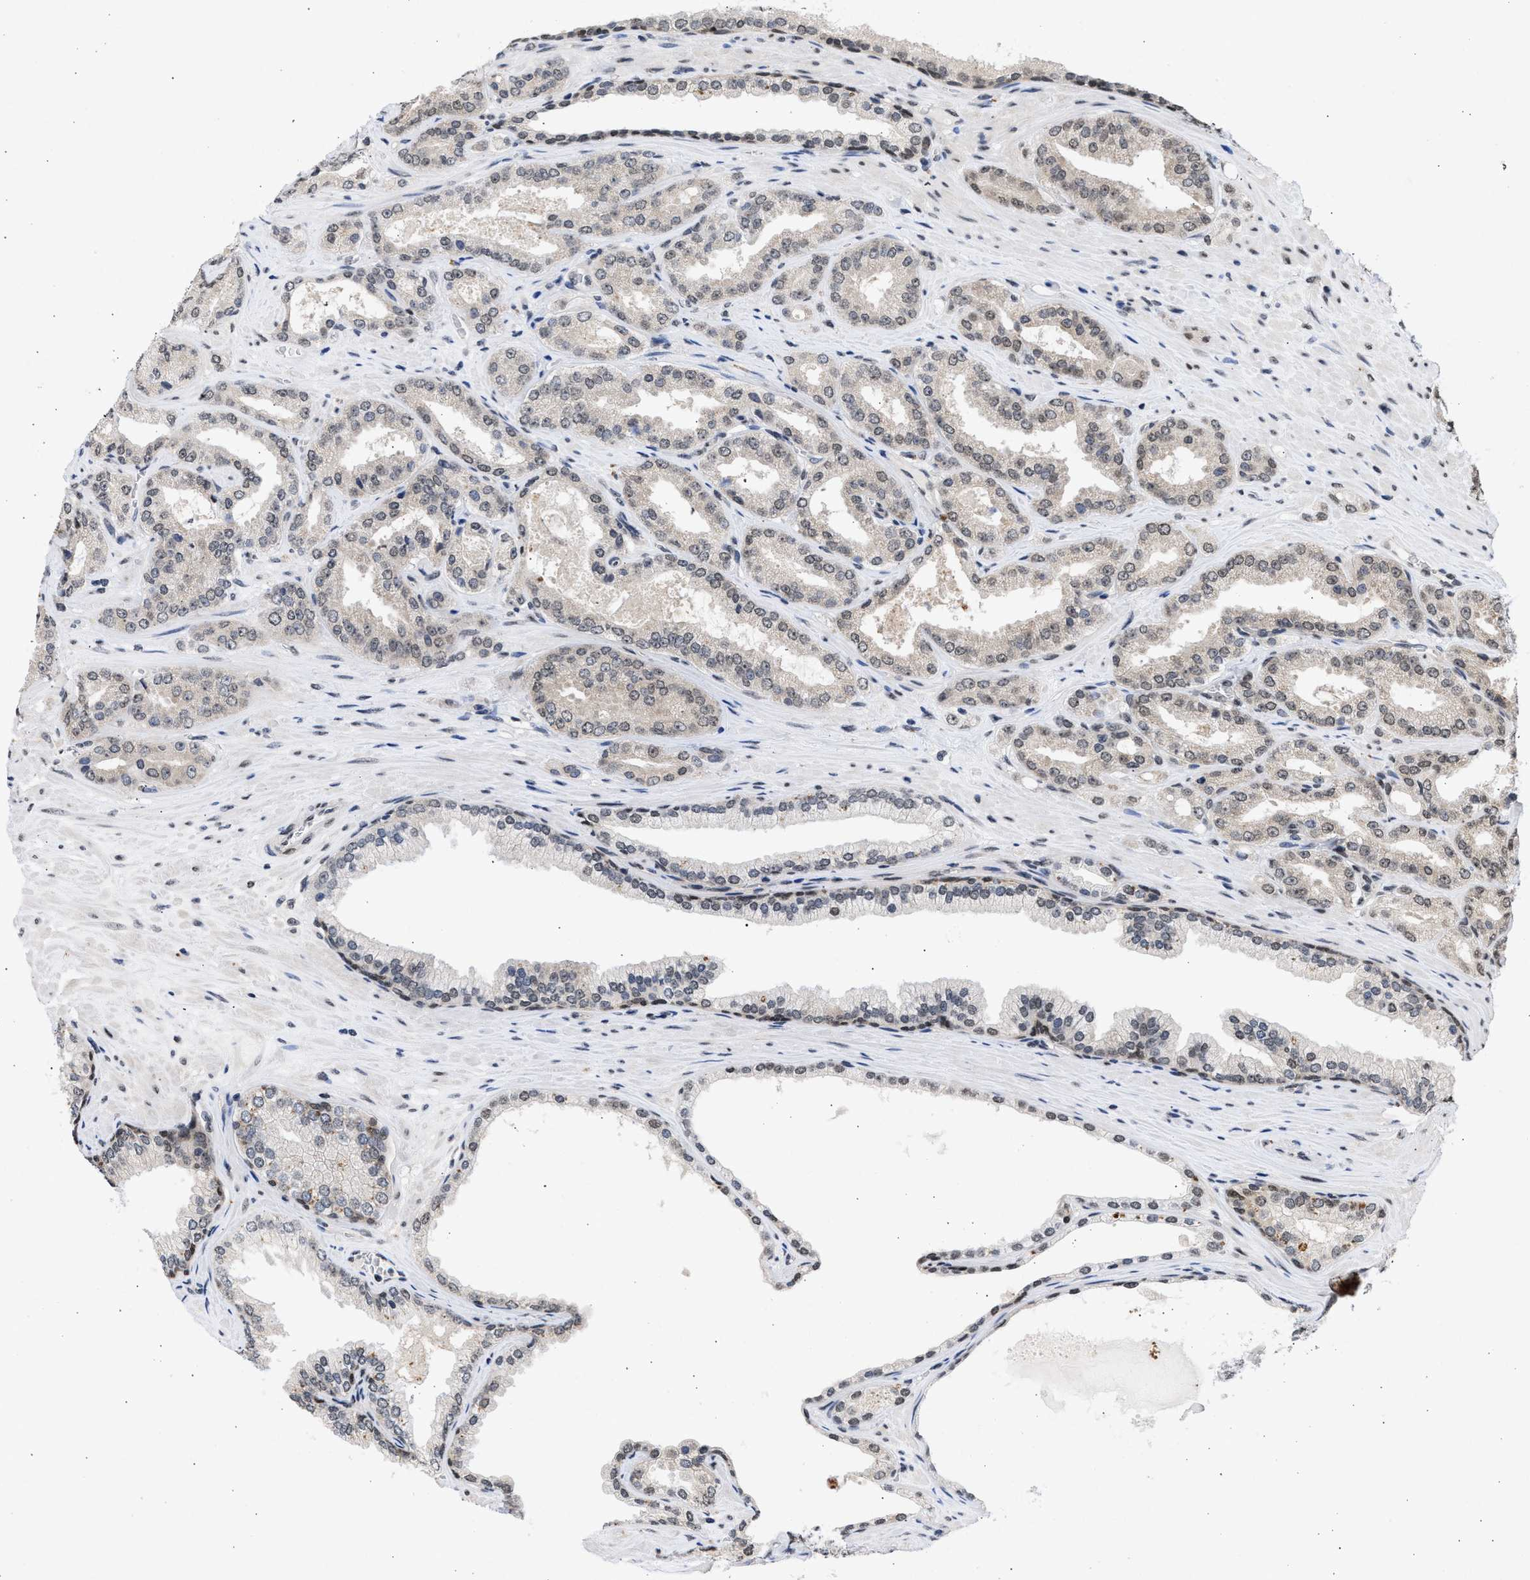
{"staining": {"intensity": "weak", "quantity": "<25%", "location": "nuclear"}, "tissue": "prostate cancer", "cell_type": "Tumor cells", "image_type": "cancer", "snomed": [{"axis": "morphology", "description": "Adenocarcinoma, High grade"}, {"axis": "topography", "description": "Prostate"}], "caption": "A high-resolution histopathology image shows IHC staining of prostate adenocarcinoma (high-grade), which demonstrates no significant positivity in tumor cells. Brightfield microscopy of immunohistochemistry stained with DAB (brown) and hematoxylin (blue), captured at high magnification.", "gene": "NUP35", "patient": {"sex": "male", "age": 71}}